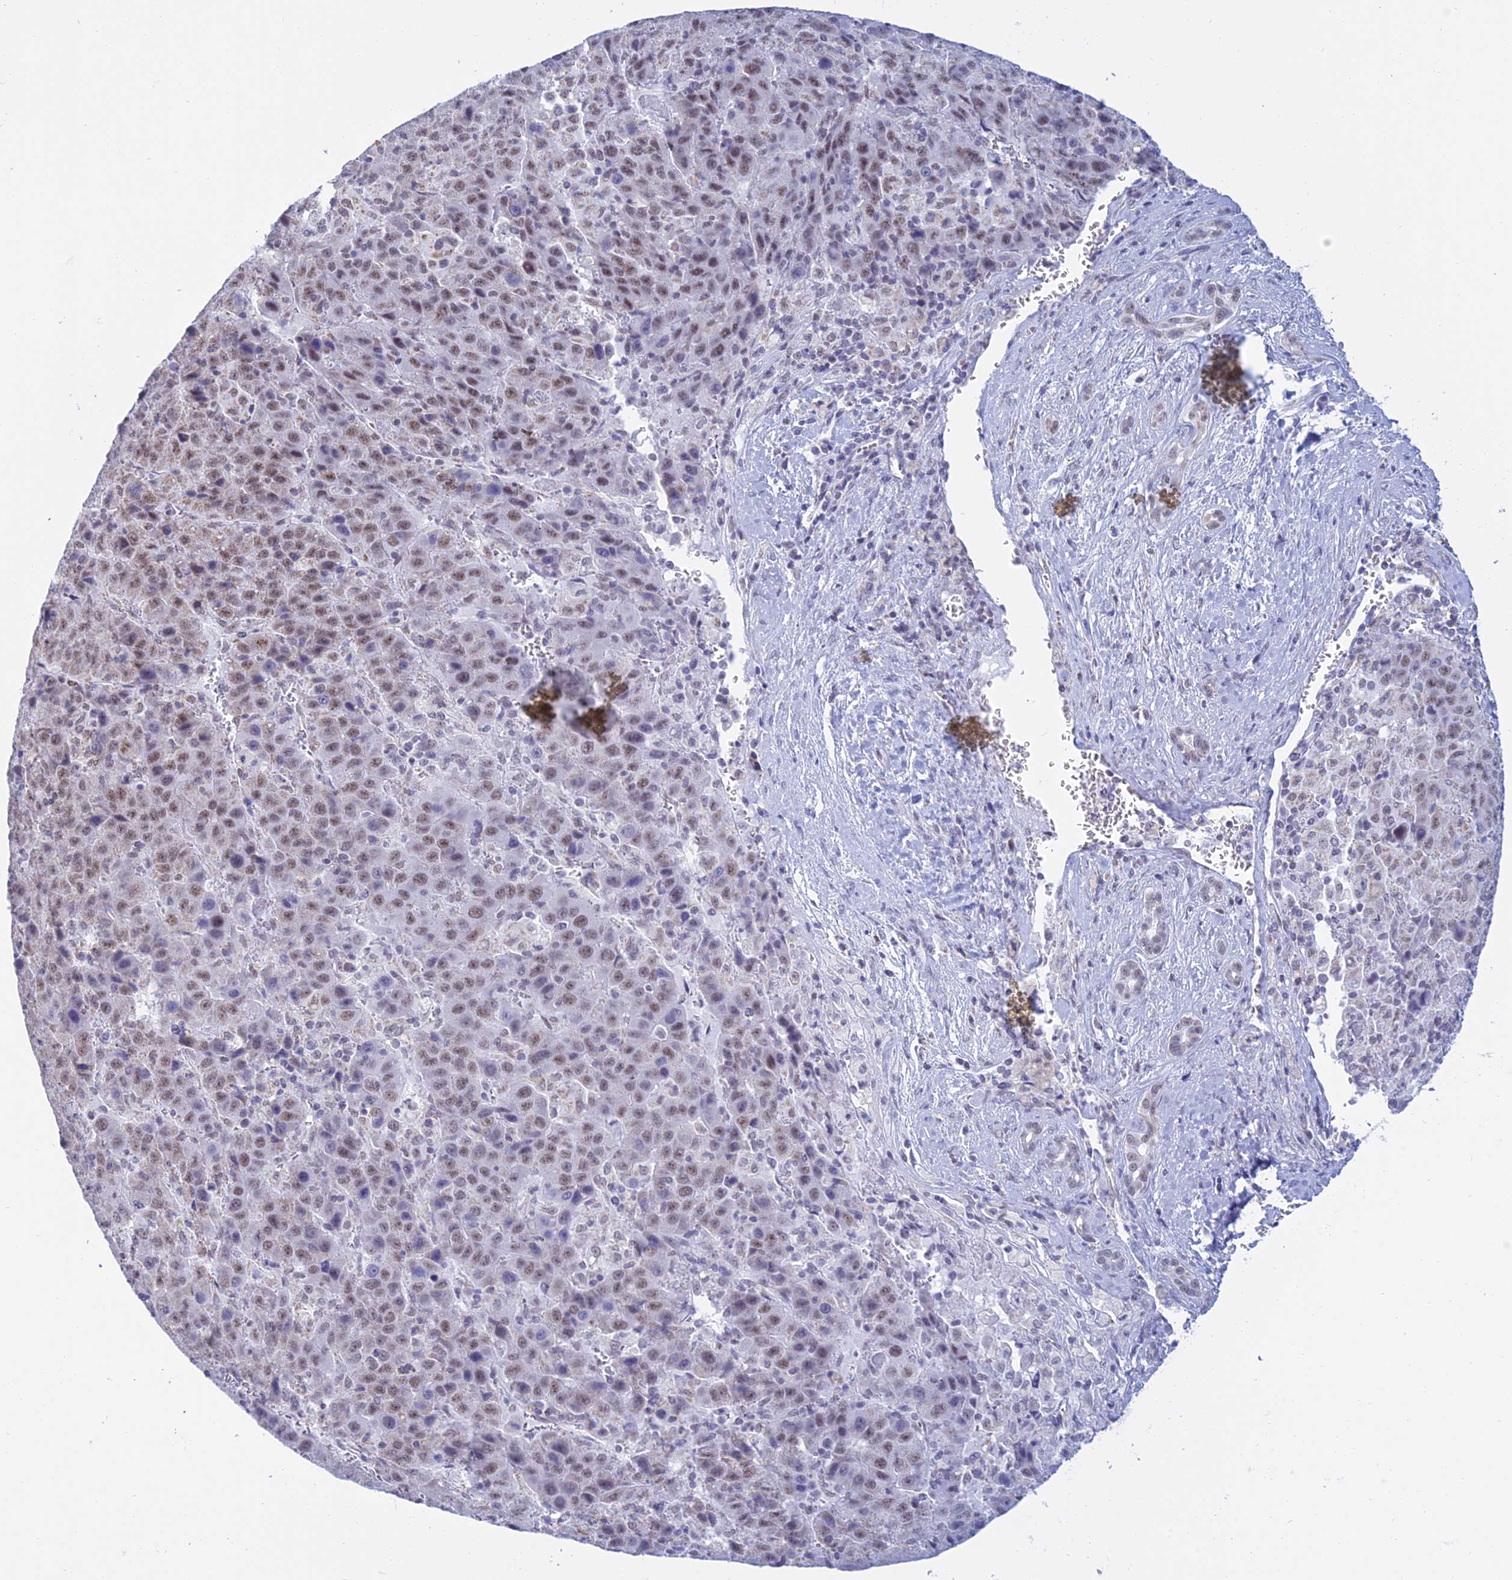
{"staining": {"intensity": "moderate", "quantity": ">75%", "location": "nuclear"}, "tissue": "liver cancer", "cell_type": "Tumor cells", "image_type": "cancer", "snomed": [{"axis": "morphology", "description": "Carcinoma, Hepatocellular, NOS"}, {"axis": "topography", "description": "Liver"}], "caption": "Immunohistochemistry (IHC) of human liver cancer demonstrates medium levels of moderate nuclear staining in about >75% of tumor cells.", "gene": "KLF14", "patient": {"sex": "female", "age": 53}}